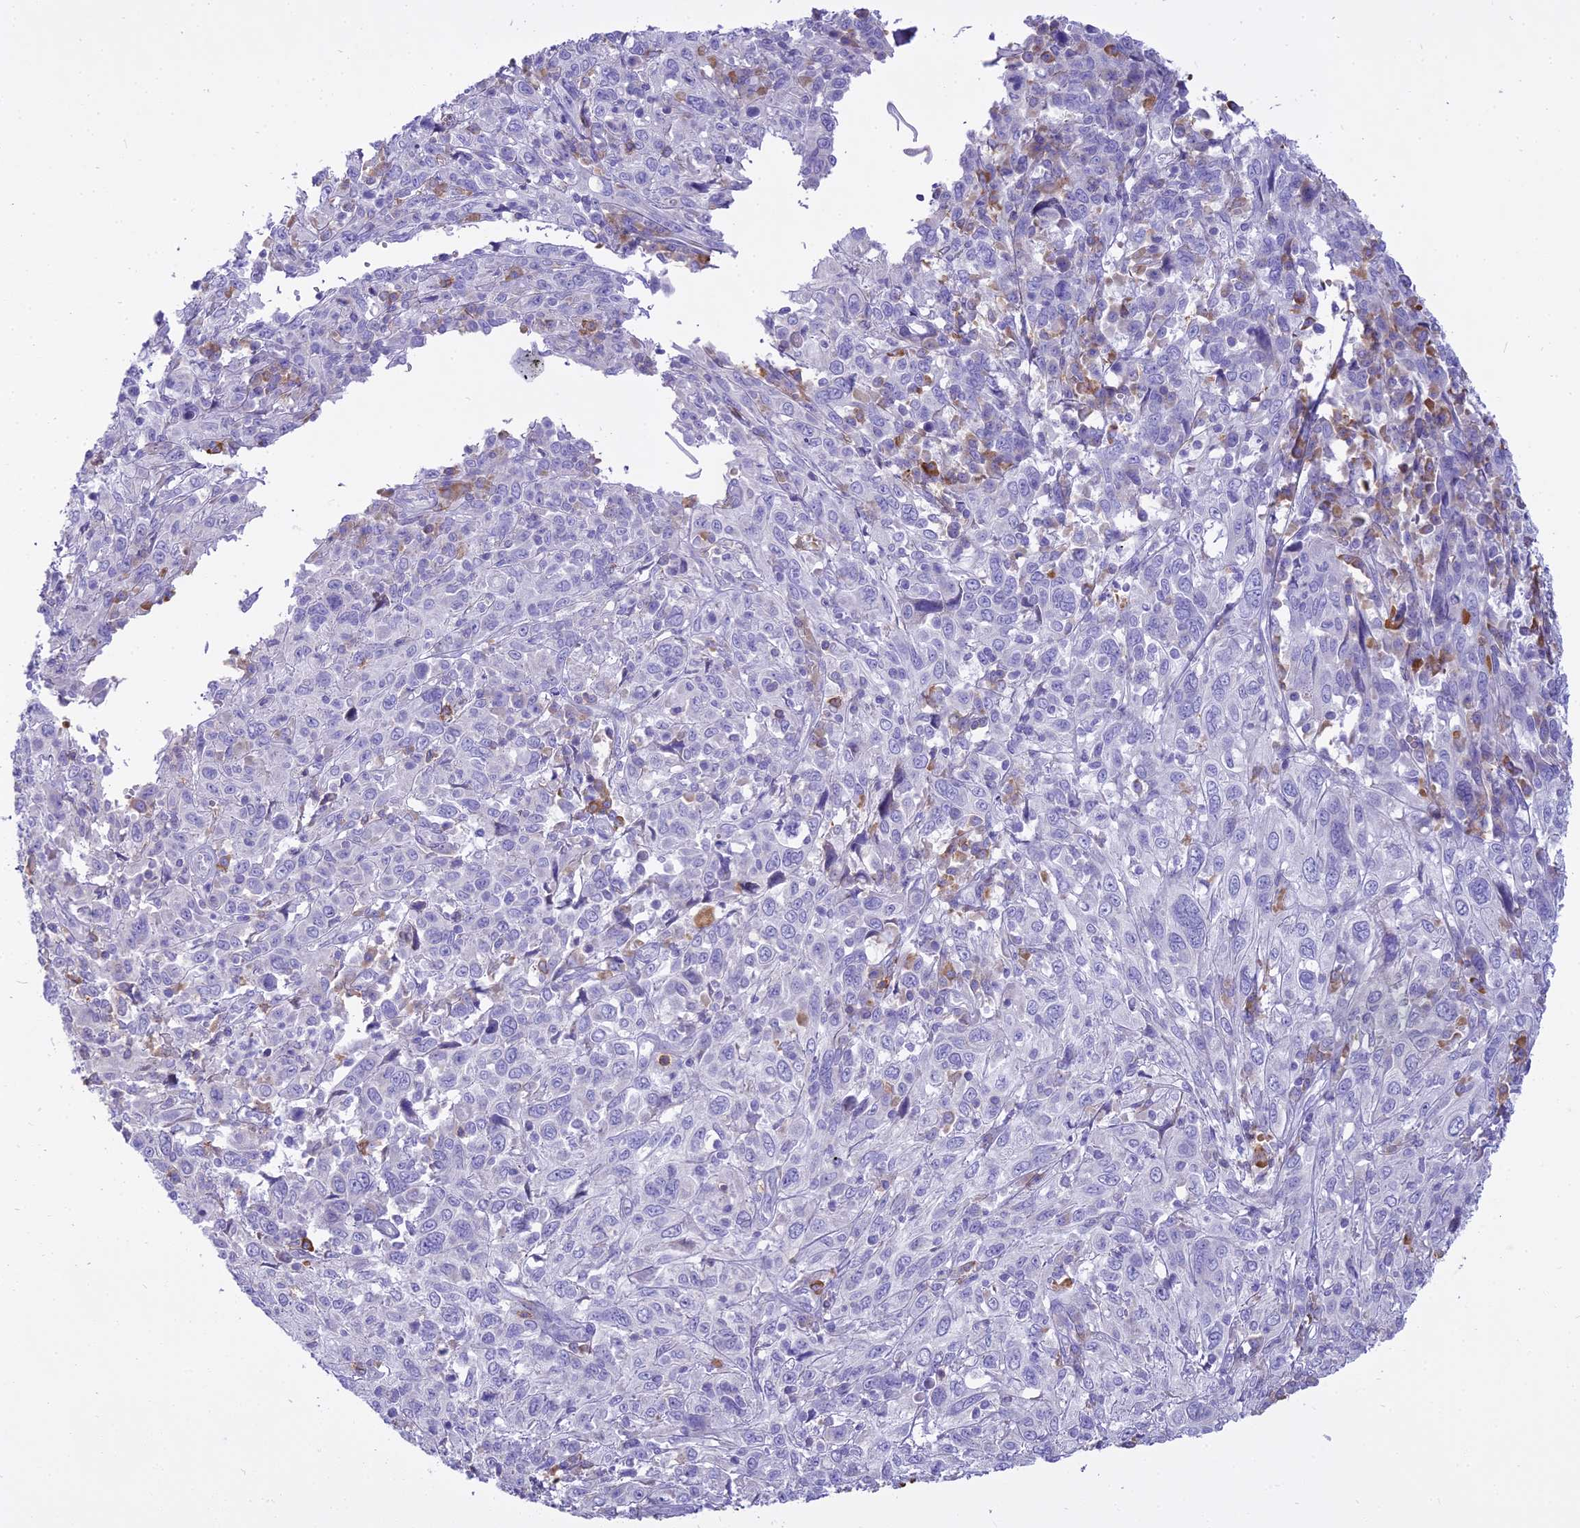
{"staining": {"intensity": "negative", "quantity": "none", "location": "none"}, "tissue": "cervical cancer", "cell_type": "Tumor cells", "image_type": "cancer", "snomed": [{"axis": "morphology", "description": "Squamous cell carcinoma, NOS"}, {"axis": "topography", "description": "Cervix"}], "caption": "This is an immunohistochemistry (IHC) image of cervical squamous cell carcinoma. There is no positivity in tumor cells.", "gene": "CD5", "patient": {"sex": "female", "age": 46}}